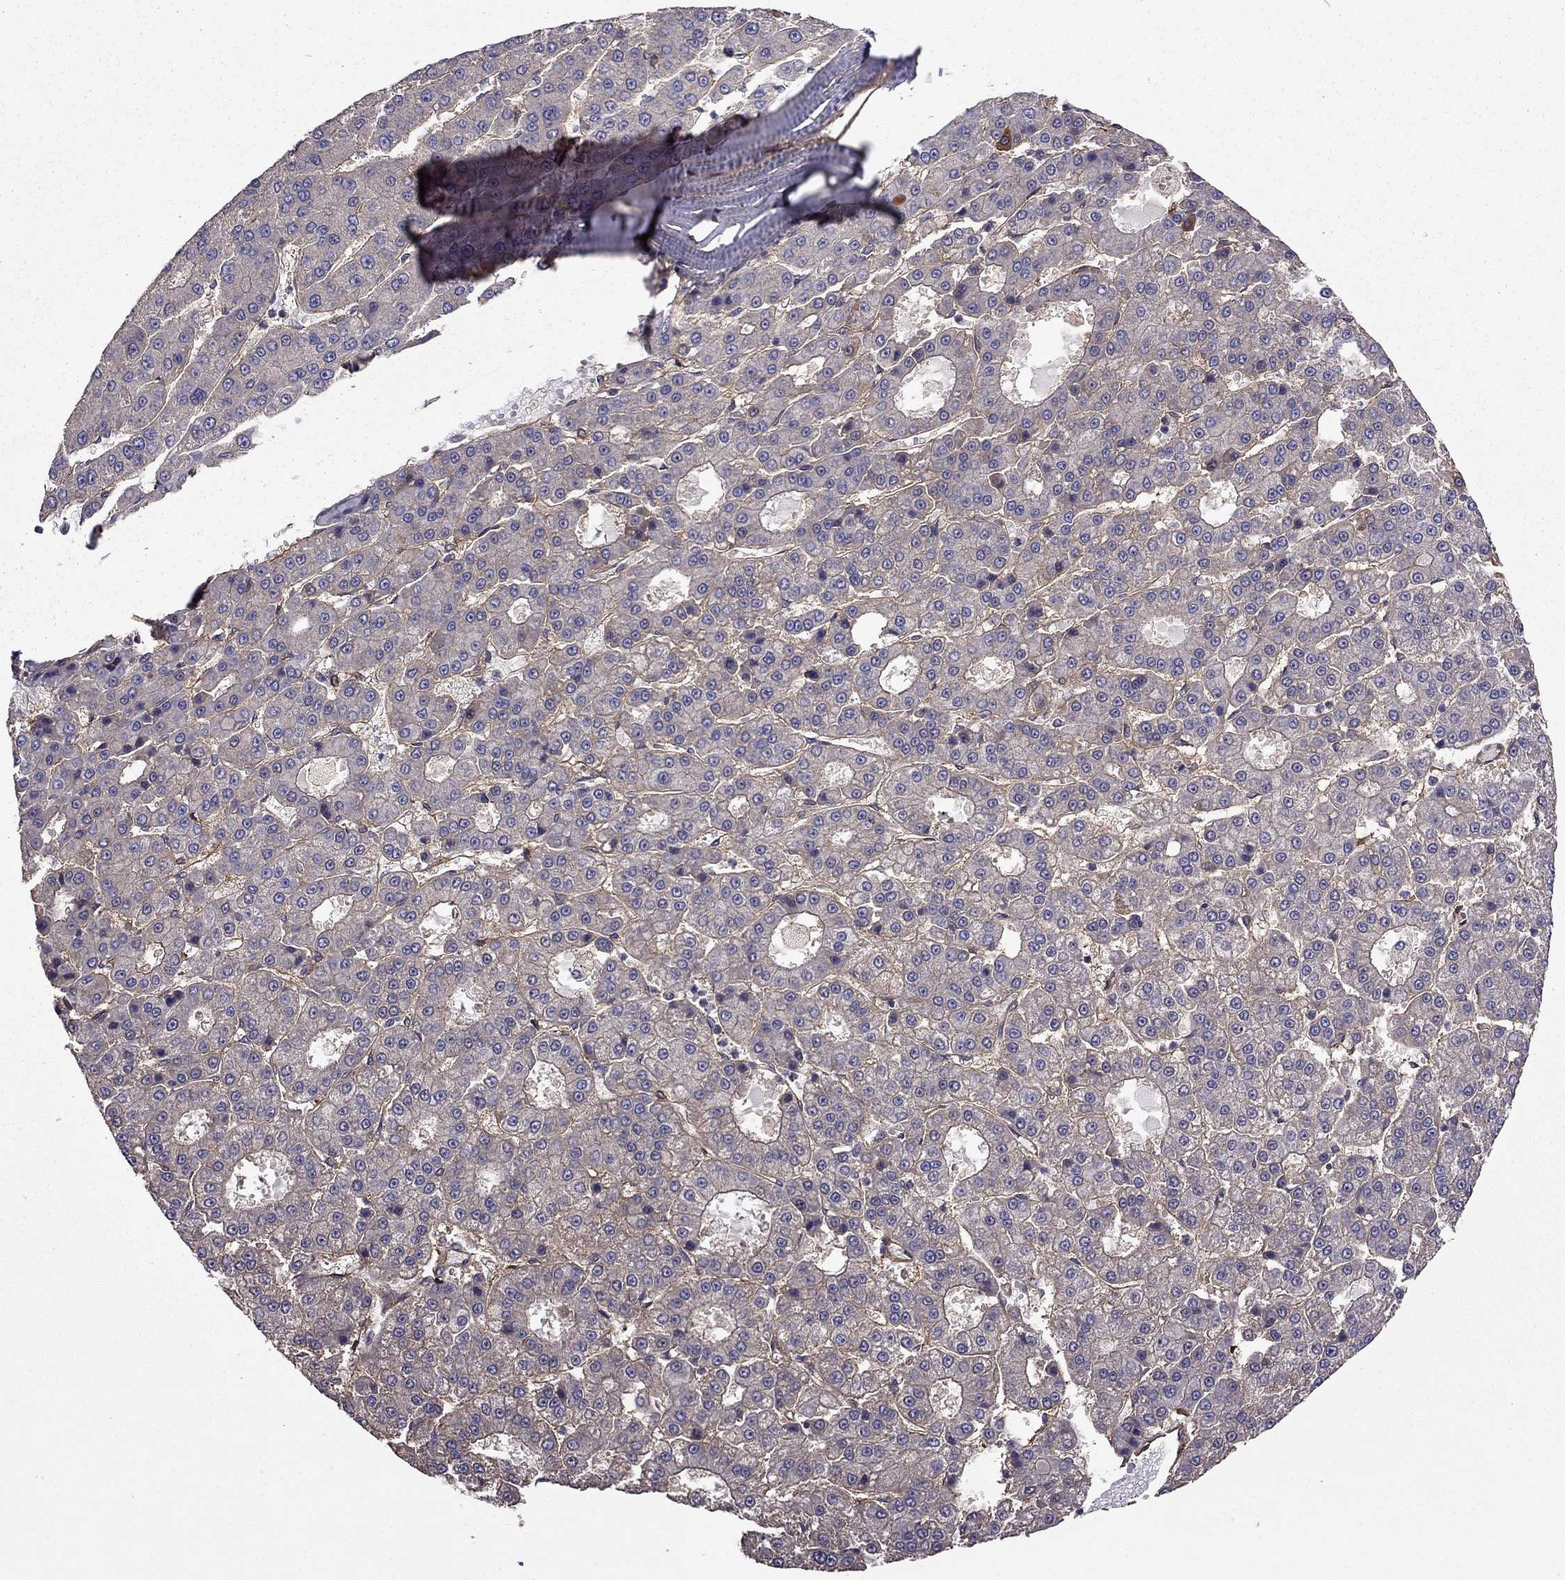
{"staining": {"intensity": "negative", "quantity": "none", "location": "none"}, "tissue": "liver cancer", "cell_type": "Tumor cells", "image_type": "cancer", "snomed": [{"axis": "morphology", "description": "Carcinoma, Hepatocellular, NOS"}, {"axis": "topography", "description": "Liver"}], "caption": "Tumor cells show no significant positivity in hepatocellular carcinoma (liver).", "gene": "ITGB1", "patient": {"sex": "male", "age": 70}}